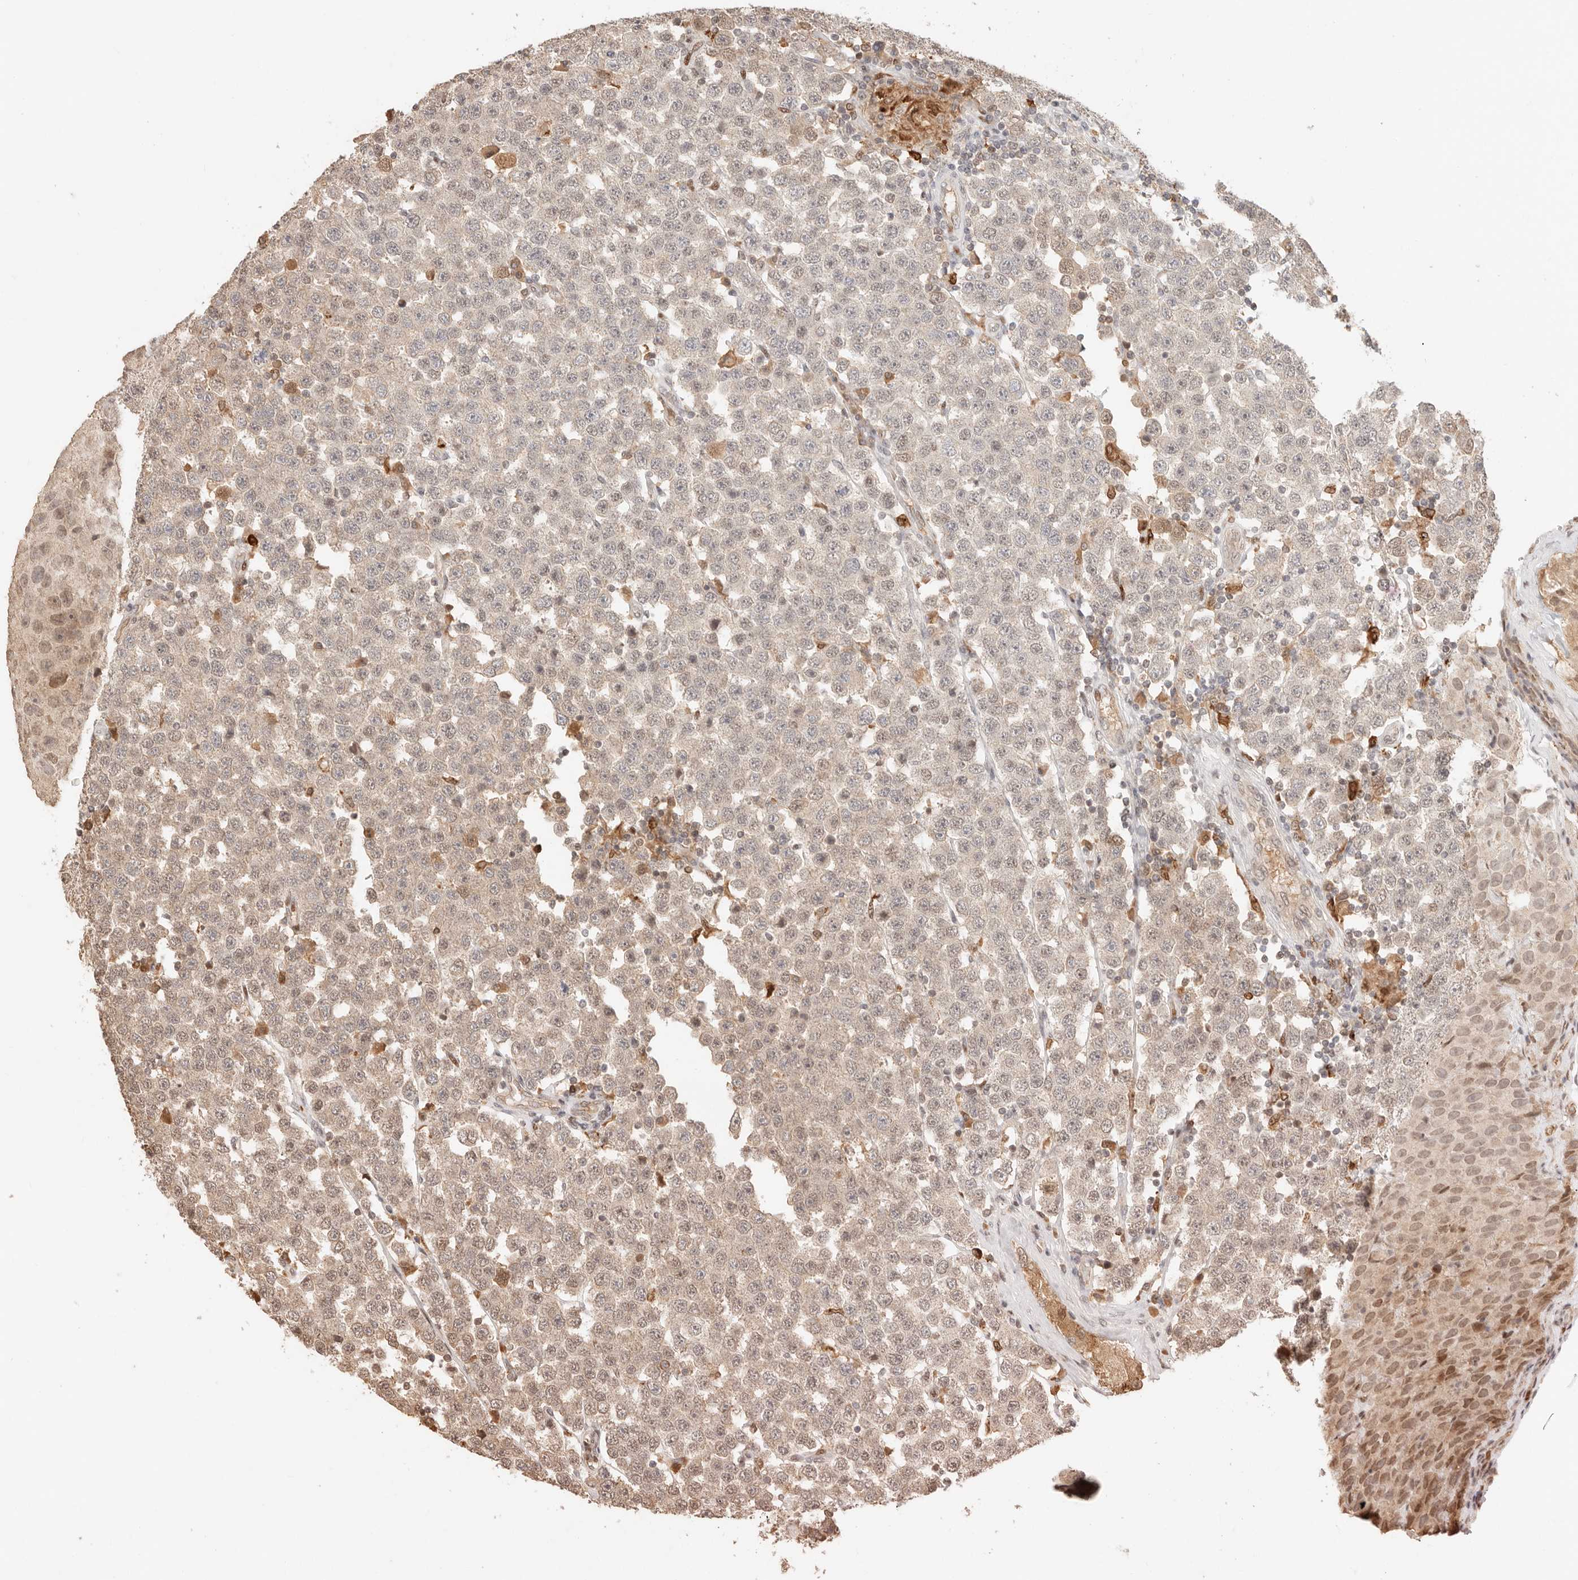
{"staining": {"intensity": "weak", "quantity": "<25%", "location": "cytoplasmic/membranous"}, "tissue": "testis cancer", "cell_type": "Tumor cells", "image_type": "cancer", "snomed": [{"axis": "morphology", "description": "Seminoma, NOS"}, {"axis": "topography", "description": "Testis"}], "caption": "High magnification brightfield microscopy of testis seminoma stained with DAB (brown) and counterstained with hematoxylin (blue): tumor cells show no significant positivity.", "gene": "NPAS2", "patient": {"sex": "male", "age": 28}}